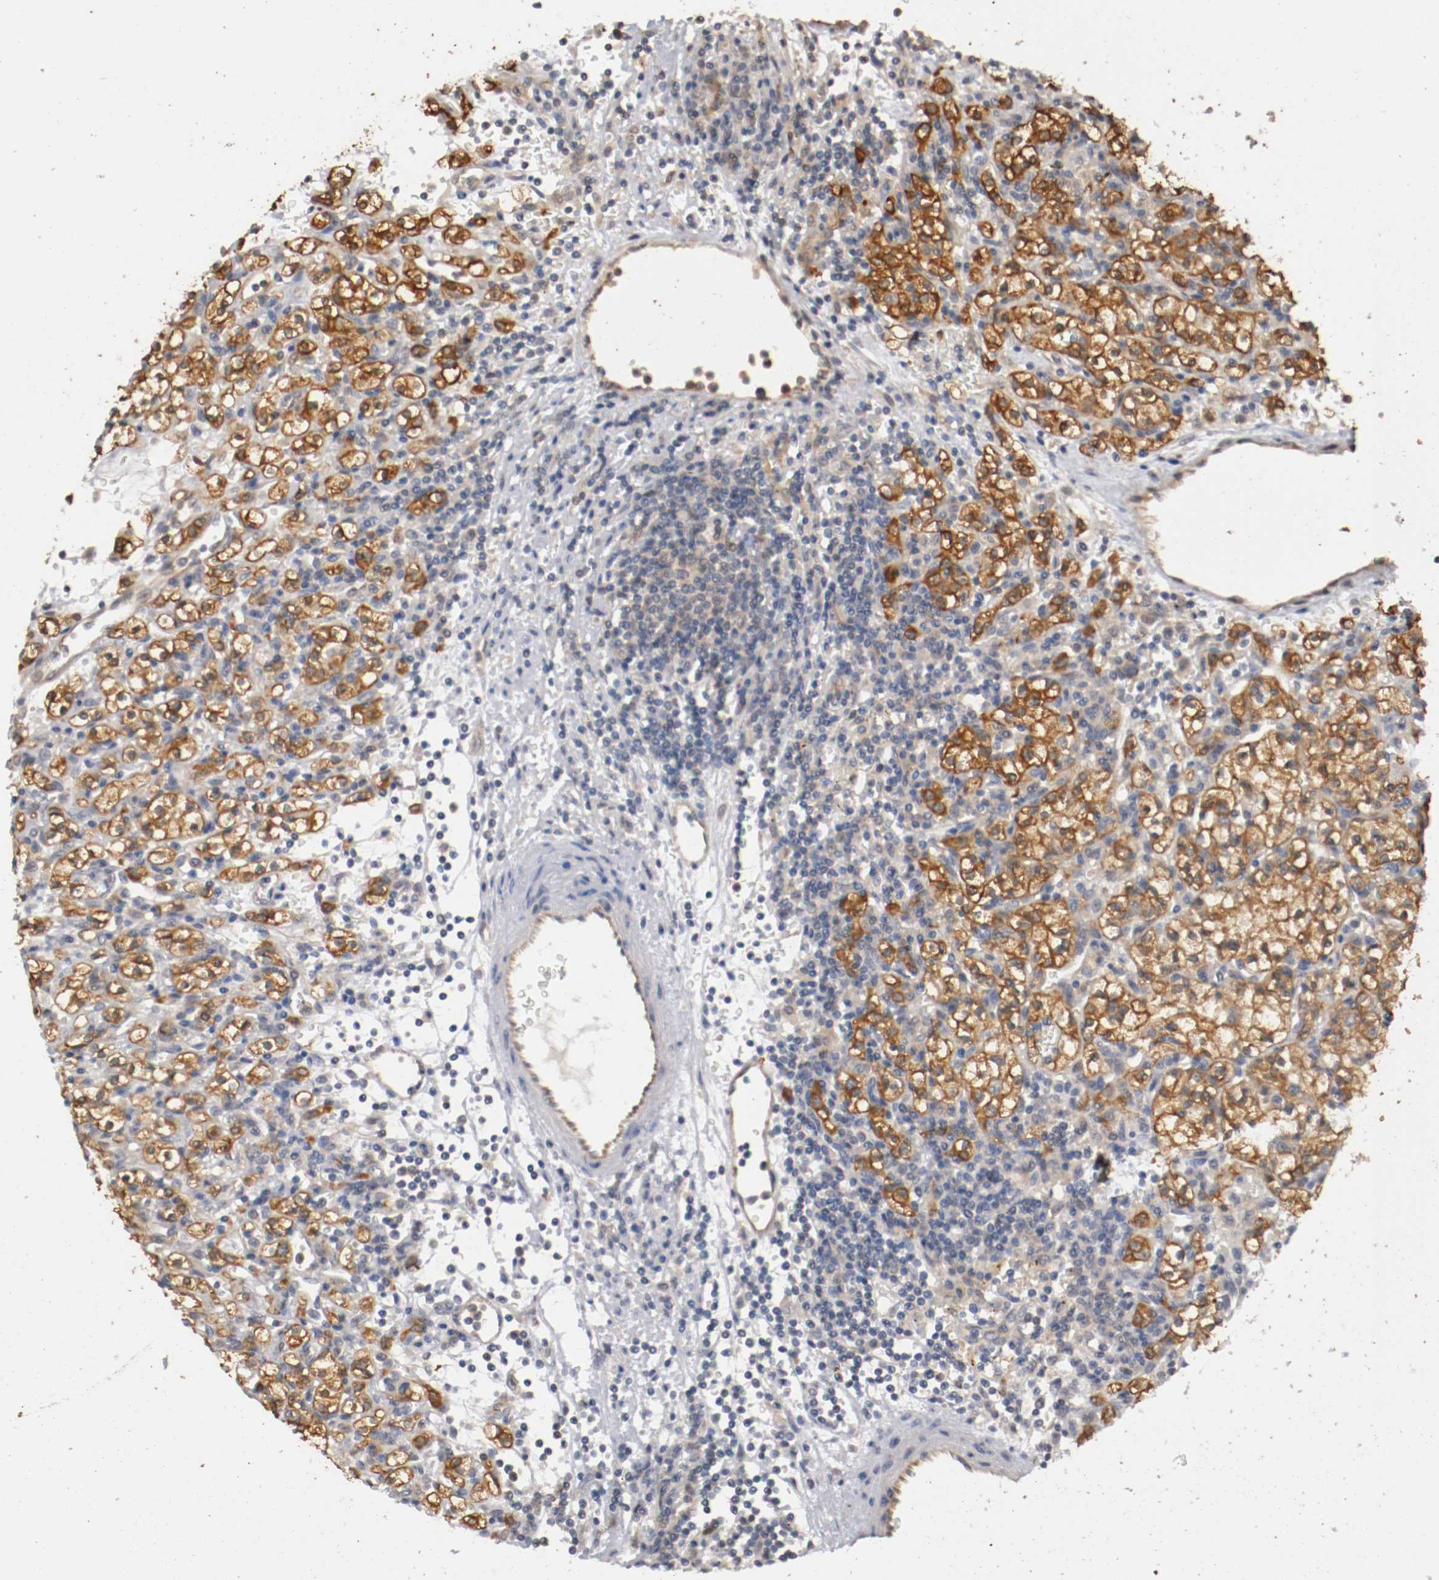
{"staining": {"intensity": "moderate", "quantity": ">75%", "location": "cytoplasmic/membranous"}, "tissue": "renal cancer", "cell_type": "Tumor cells", "image_type": "cancer", "snomed": [{"axis": "morphology", "description": "Normal tissue, NOS"}, {"axis": "morphology", "description": "Adenocarcinoma, NOS"}, {"axis": "topography", "description": "Kidney"}], "caption": "Immunohistochemical staining of human renal adenocarcinoma reveals moderate cytoplasmic/membranous protein positivity in approximately >75% of tumor cells.", "gene": "RBM23", "patient": {"sex": "female", "age": 55}}